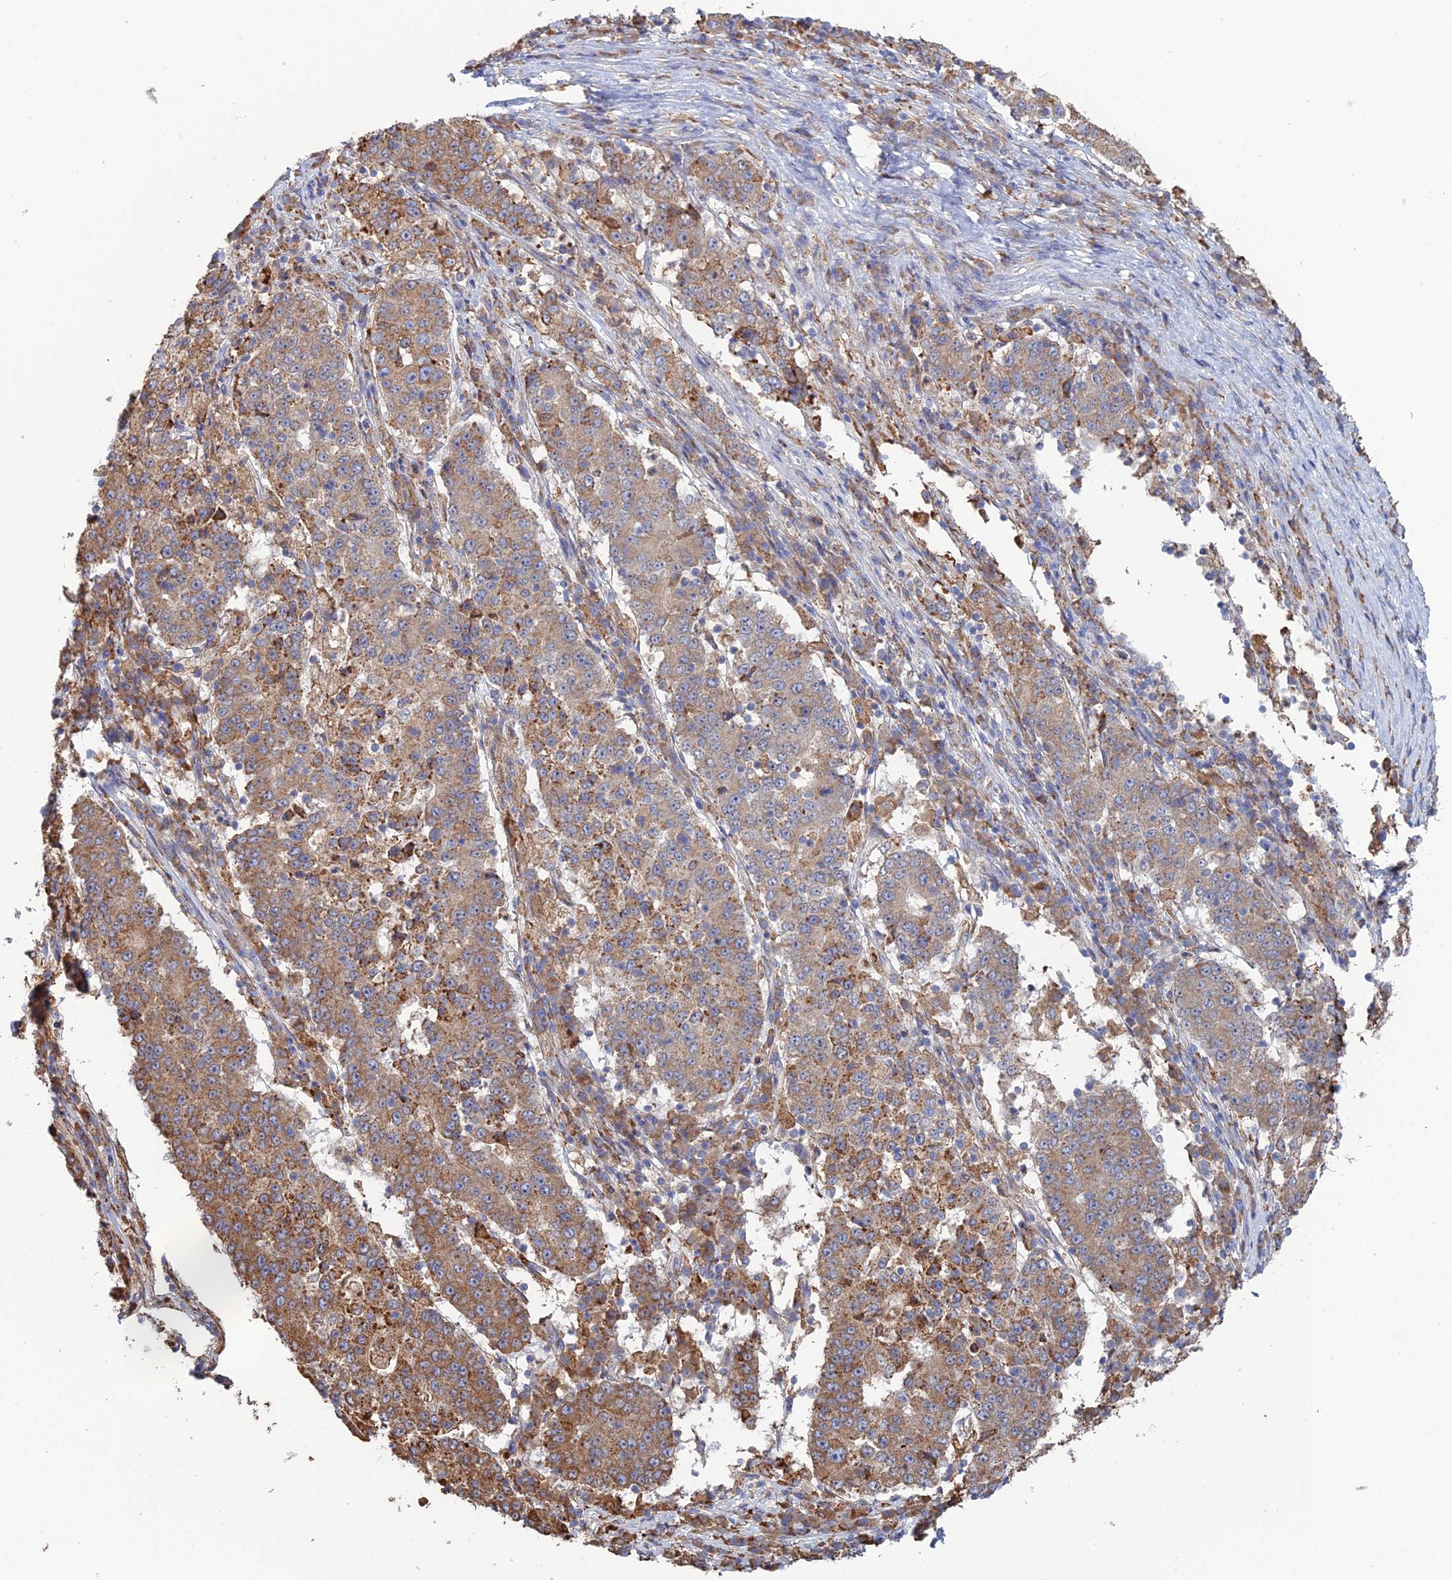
{"staining": {"intensity": "moderate", "quantity": ">75%", "location": "cytoplasmic/membranous"}, "tissue": "stomach cancer", "cell_type": "Tumor cells", "image_type": "cancer", "snomed": [{"axis": "morphology", "description": "Adenocarcinoma, NOS"}, {"axis": "topography", "description": "Stomach"}], "caption": "Immunohistochemistry image of neoplastic tissue: human stomach cancer stained using IHC shows medium levels of moderate protein expression localized specifically in the cytoplasmic/membranous of tumor cells, appearing as a cytoplasmic/membranous brown color.", "gene": "TRAPPC6A", "patient": {"sex": "male", "age": 59}}